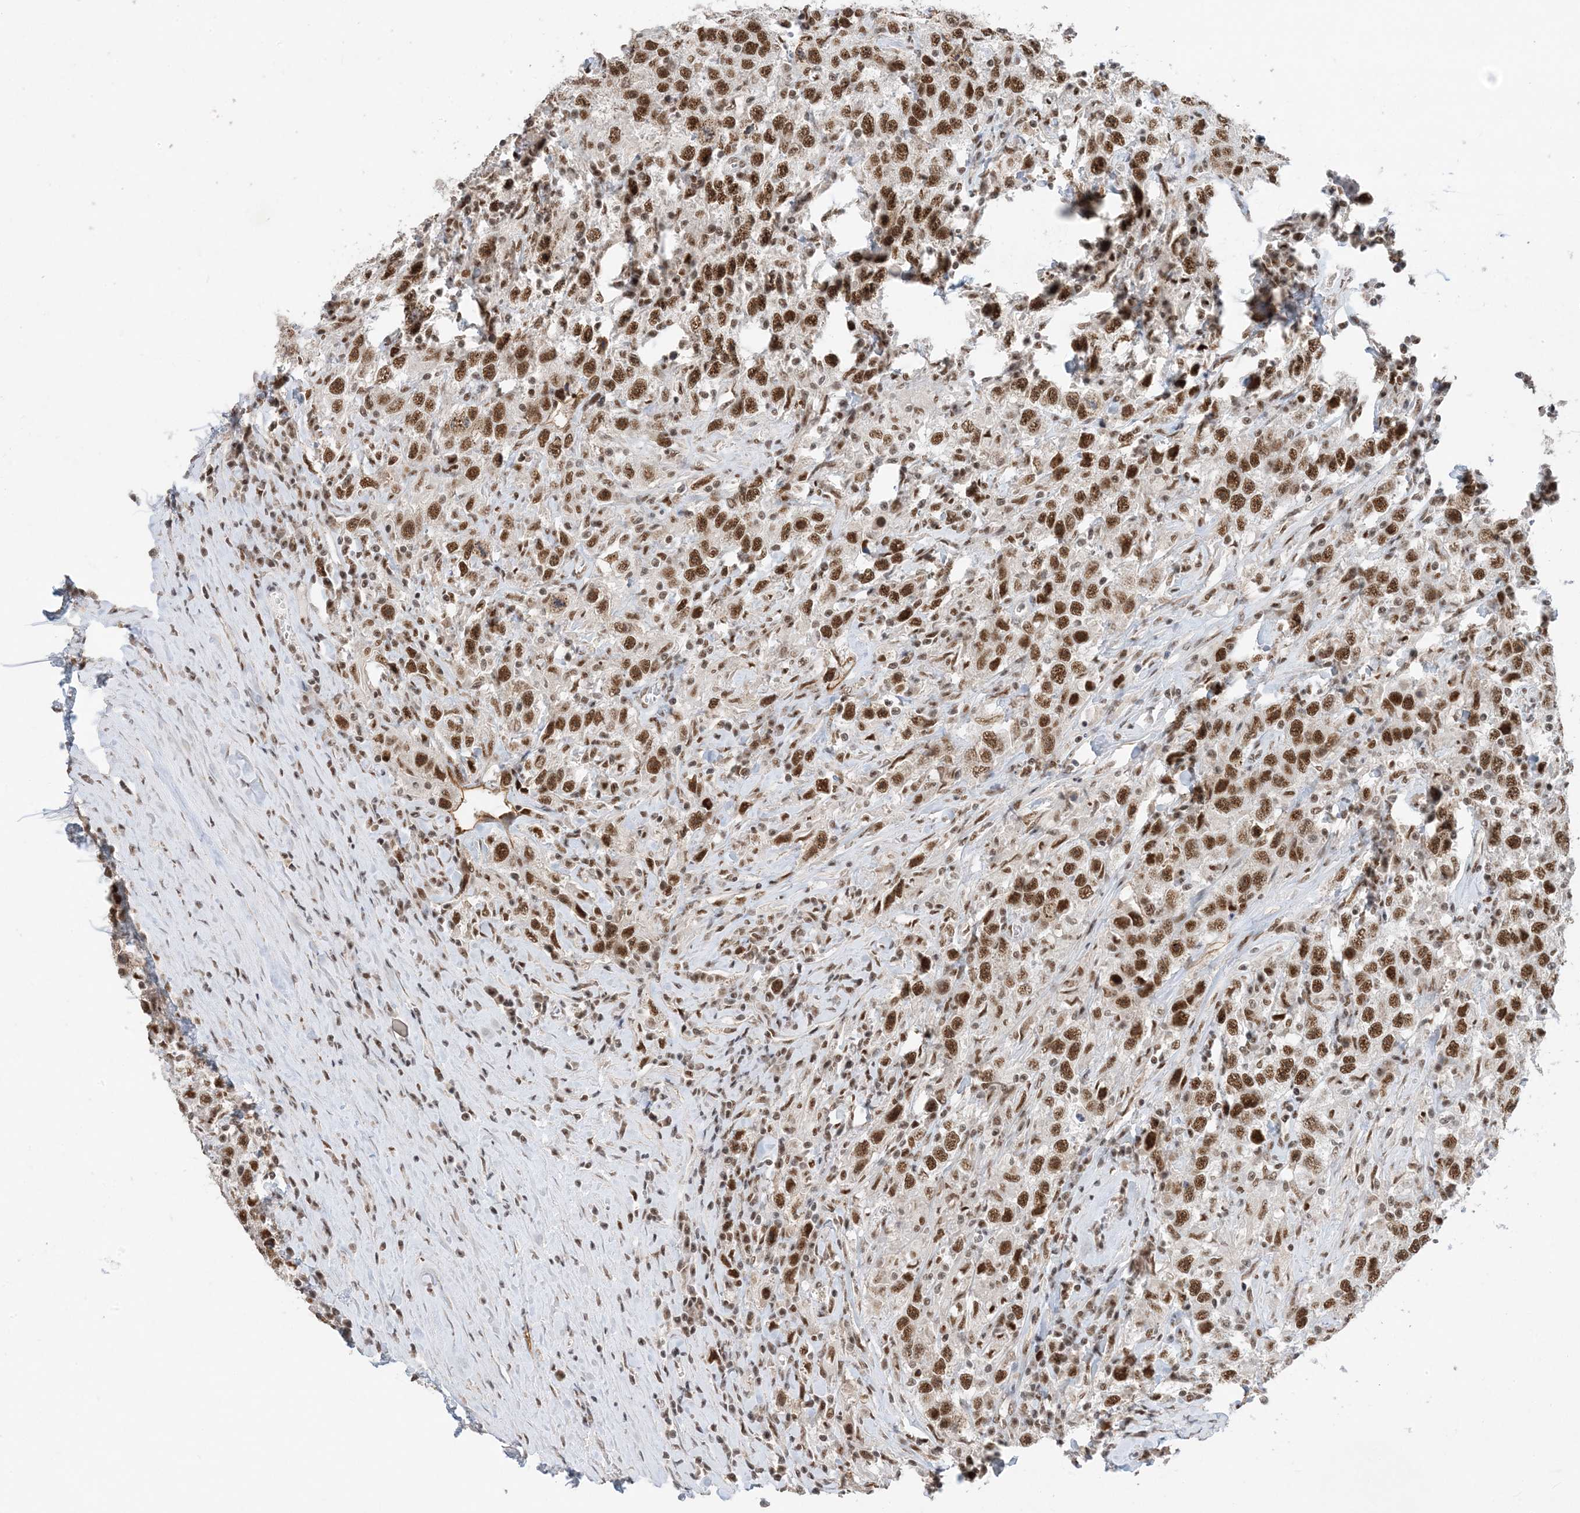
{"staining": {"intensity": "strong", "quantity": ">75%", "location": "nuclear"}, "tissue": "testis cancer", "cell_type": "Tumor cells", "image_type": "cancer", "snomed": [{"axis": "morphology", "description": "Seminoma, NOS"}, {"axis": "topography", "description": "Testis"}], "caption": "Human testis cancer (seminoma) stained with a protein marker displays strong staining in tumor cells.", "gene": "SF3A3", "patient": {"sex": "male", "age": 41}}